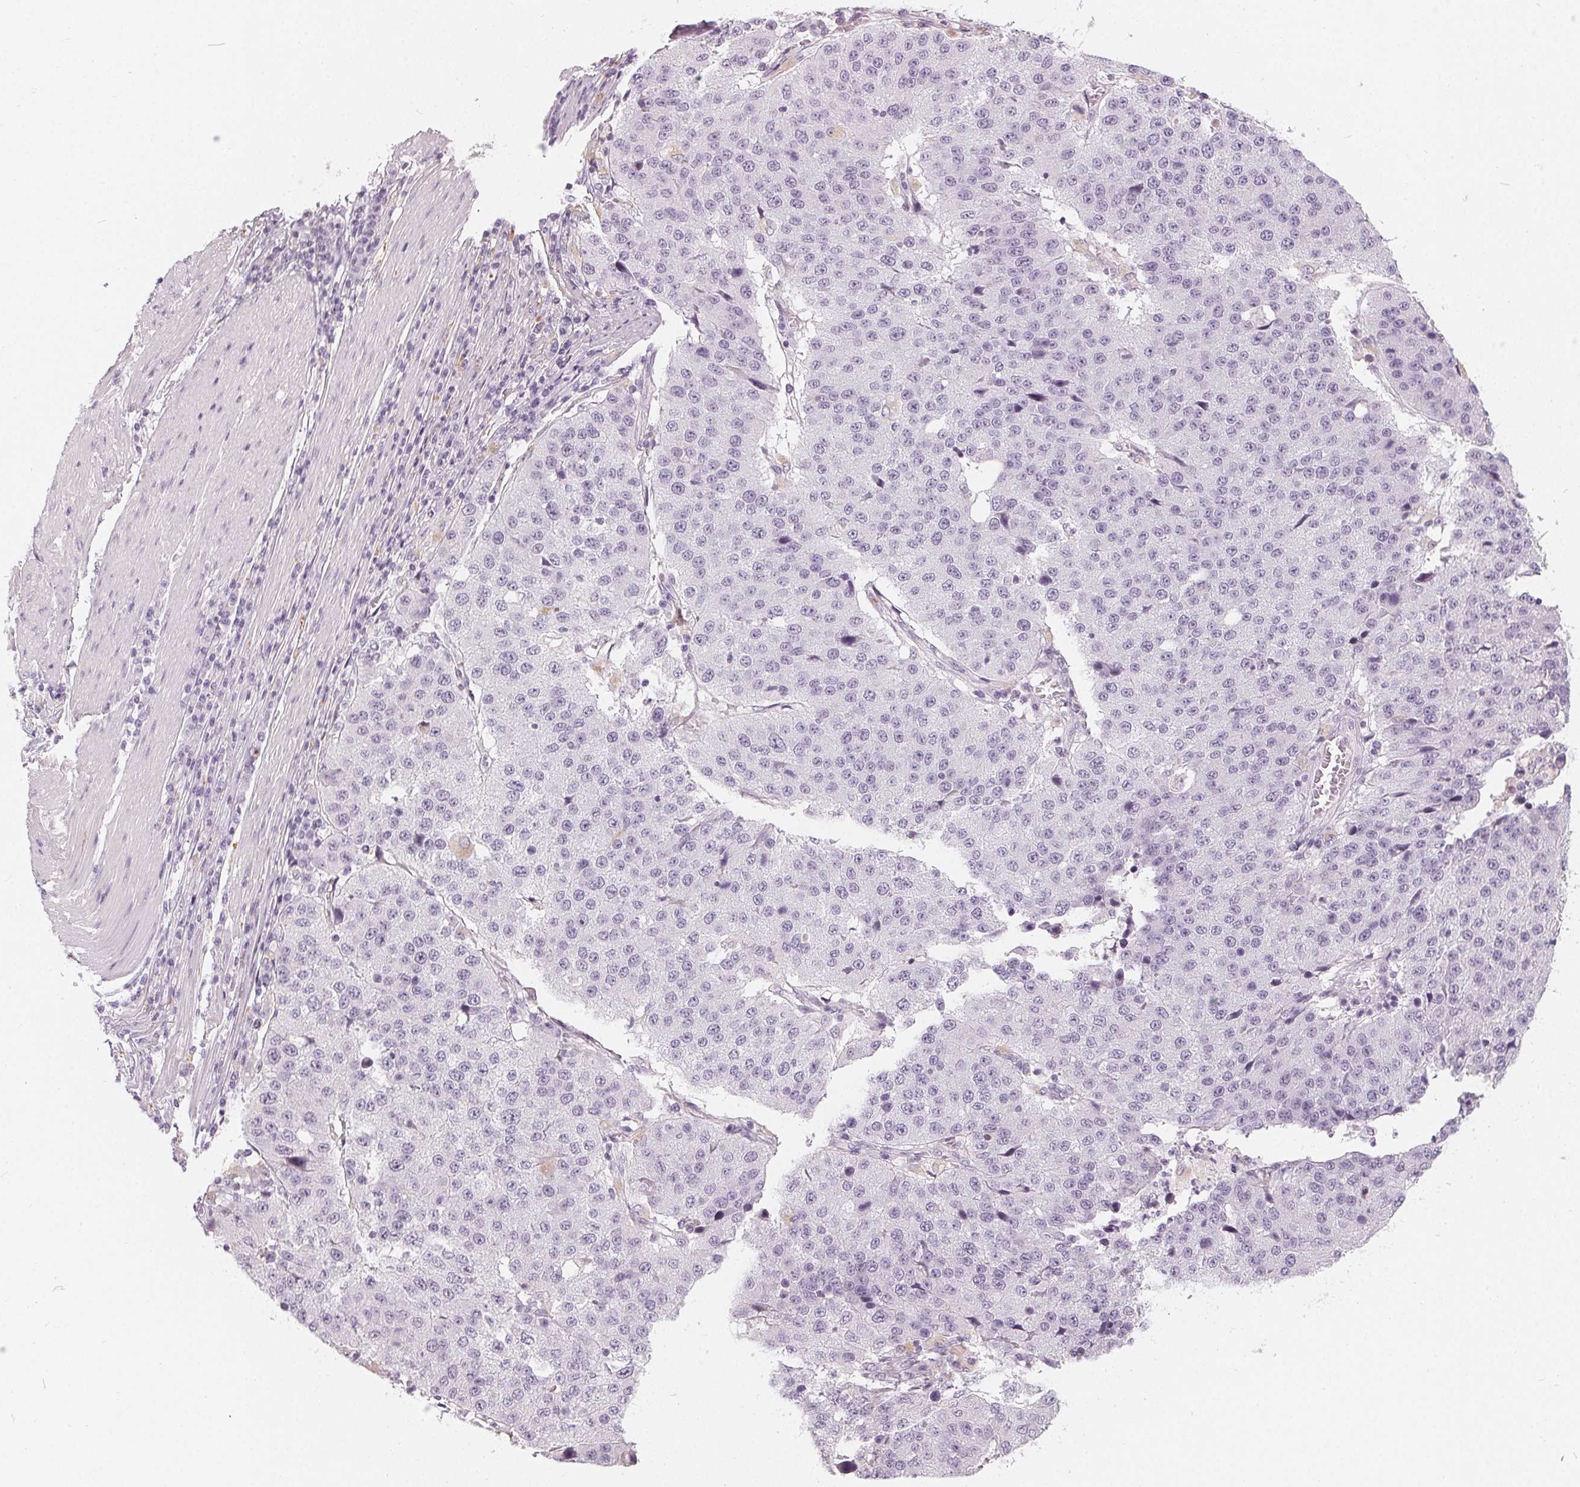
{"staining": {"intensity": "negative", "quantity": "none", "location": "none"}, "tissue": "stomach cancer", "cell_type": "Tumor cells", "image_type": "cancer", "snomed": [{"axis": "morphology", "description": "Adenocarcinoma, NOS"}, {"axis": "topography", "description": "Stomach"}], "caption": "High magnification brightfield microscopy of stomach cancer stained with DAB (brown) and counterstained with hematoxylin (blue): tumor cells show no significant positivity.", "gene": "HOPX", "patient": {"sex": "male", "age": 71}}